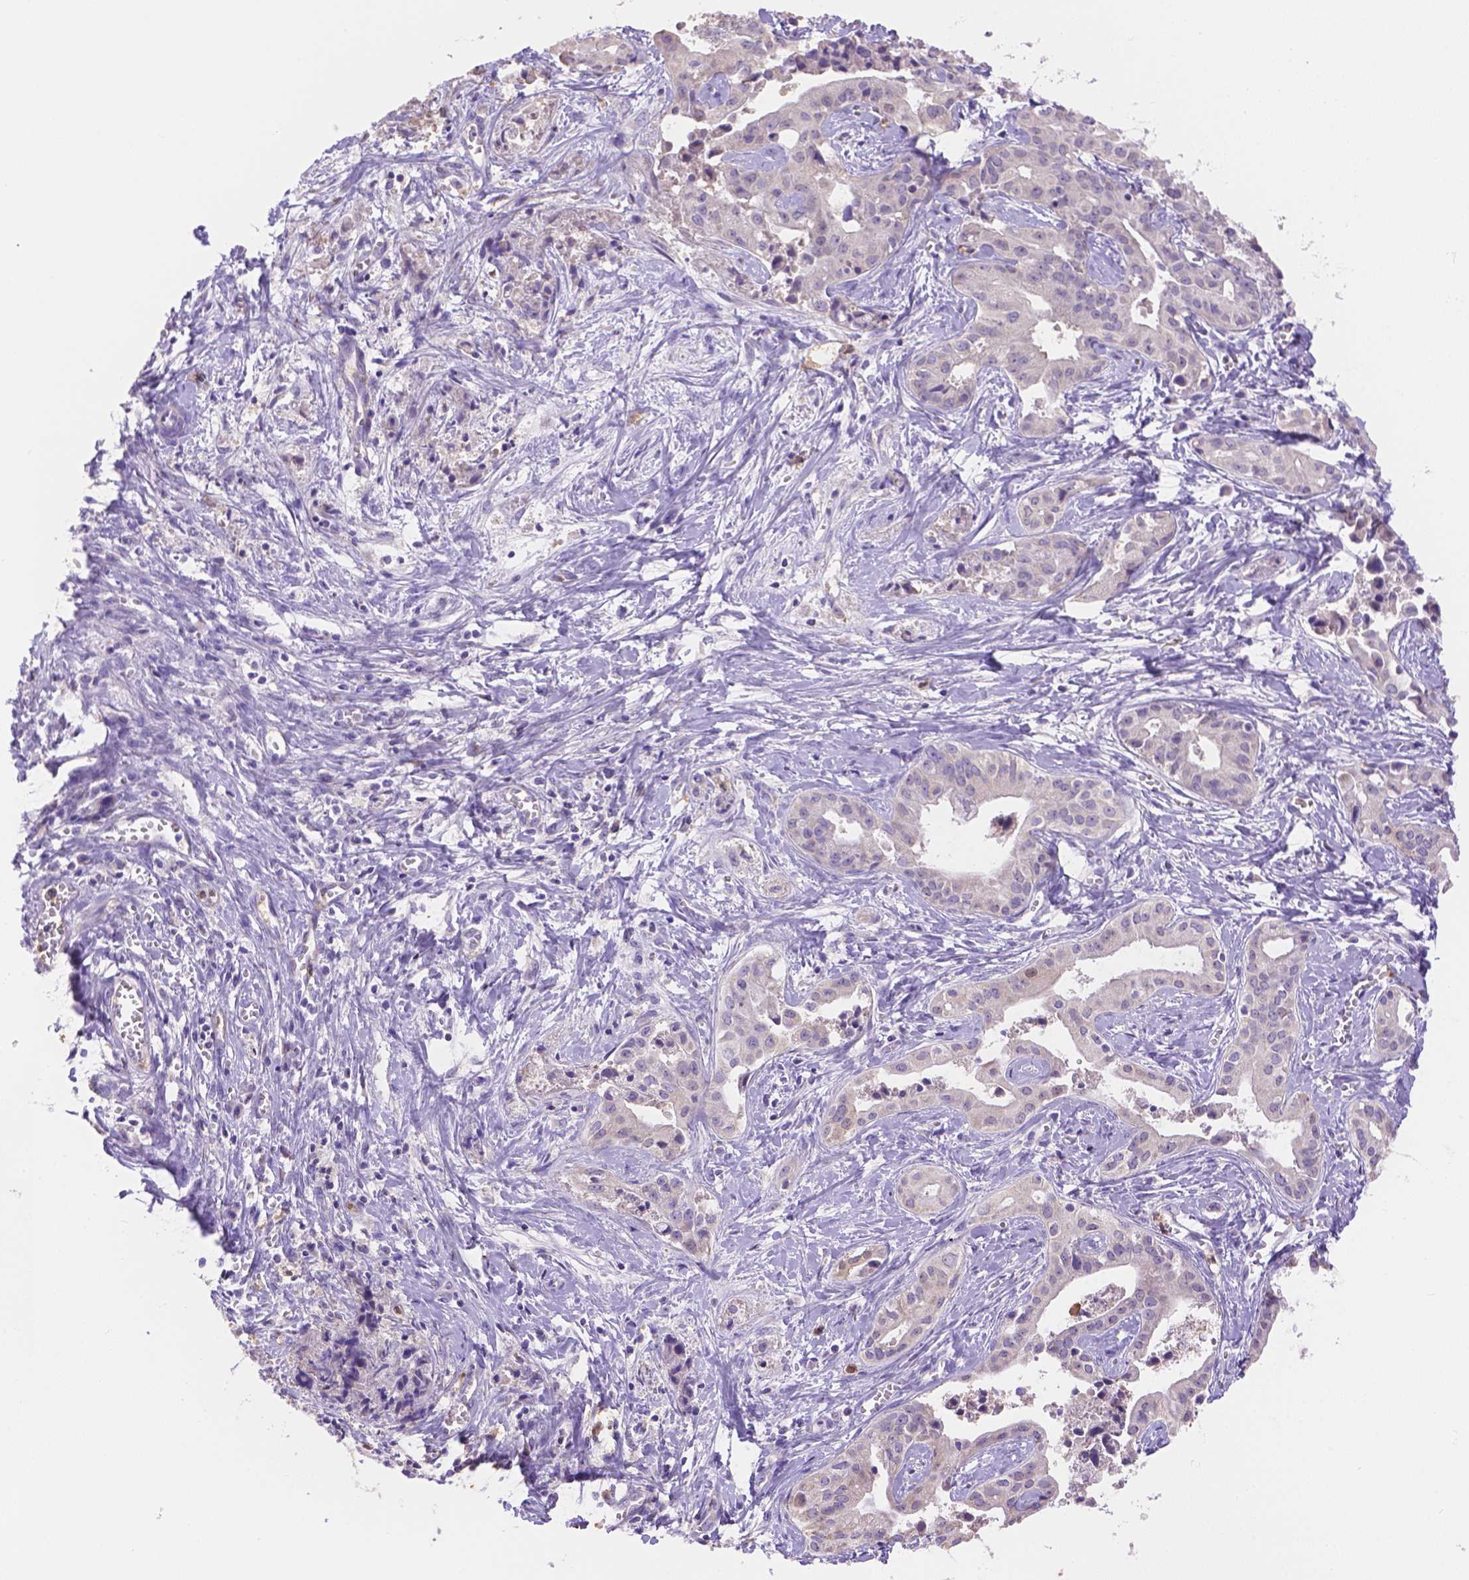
{"staining": {"intensity": "negative", "quantity": "none", "location": "none"}, "tissue": "liver cancer", "cell_type": "Tumor cells", "image_type": "cancer", "snomed": [{"axis": "morphology", "description": "Cholangiocarcinoma"}, {"axis": "topography", "description": "Liver"}], "caption": "The immunohistochemistry micrograph has no significant expression in tumor cells of liver cancer tissue. Brightfield microscopy of IHC stained with DAB (3,3'-diaminobenzidine) (brown) and hematoxylin (blue), captured at high magnification.", "gene": "NXPE2", "patient": {"sex": "female", "age": 65}}